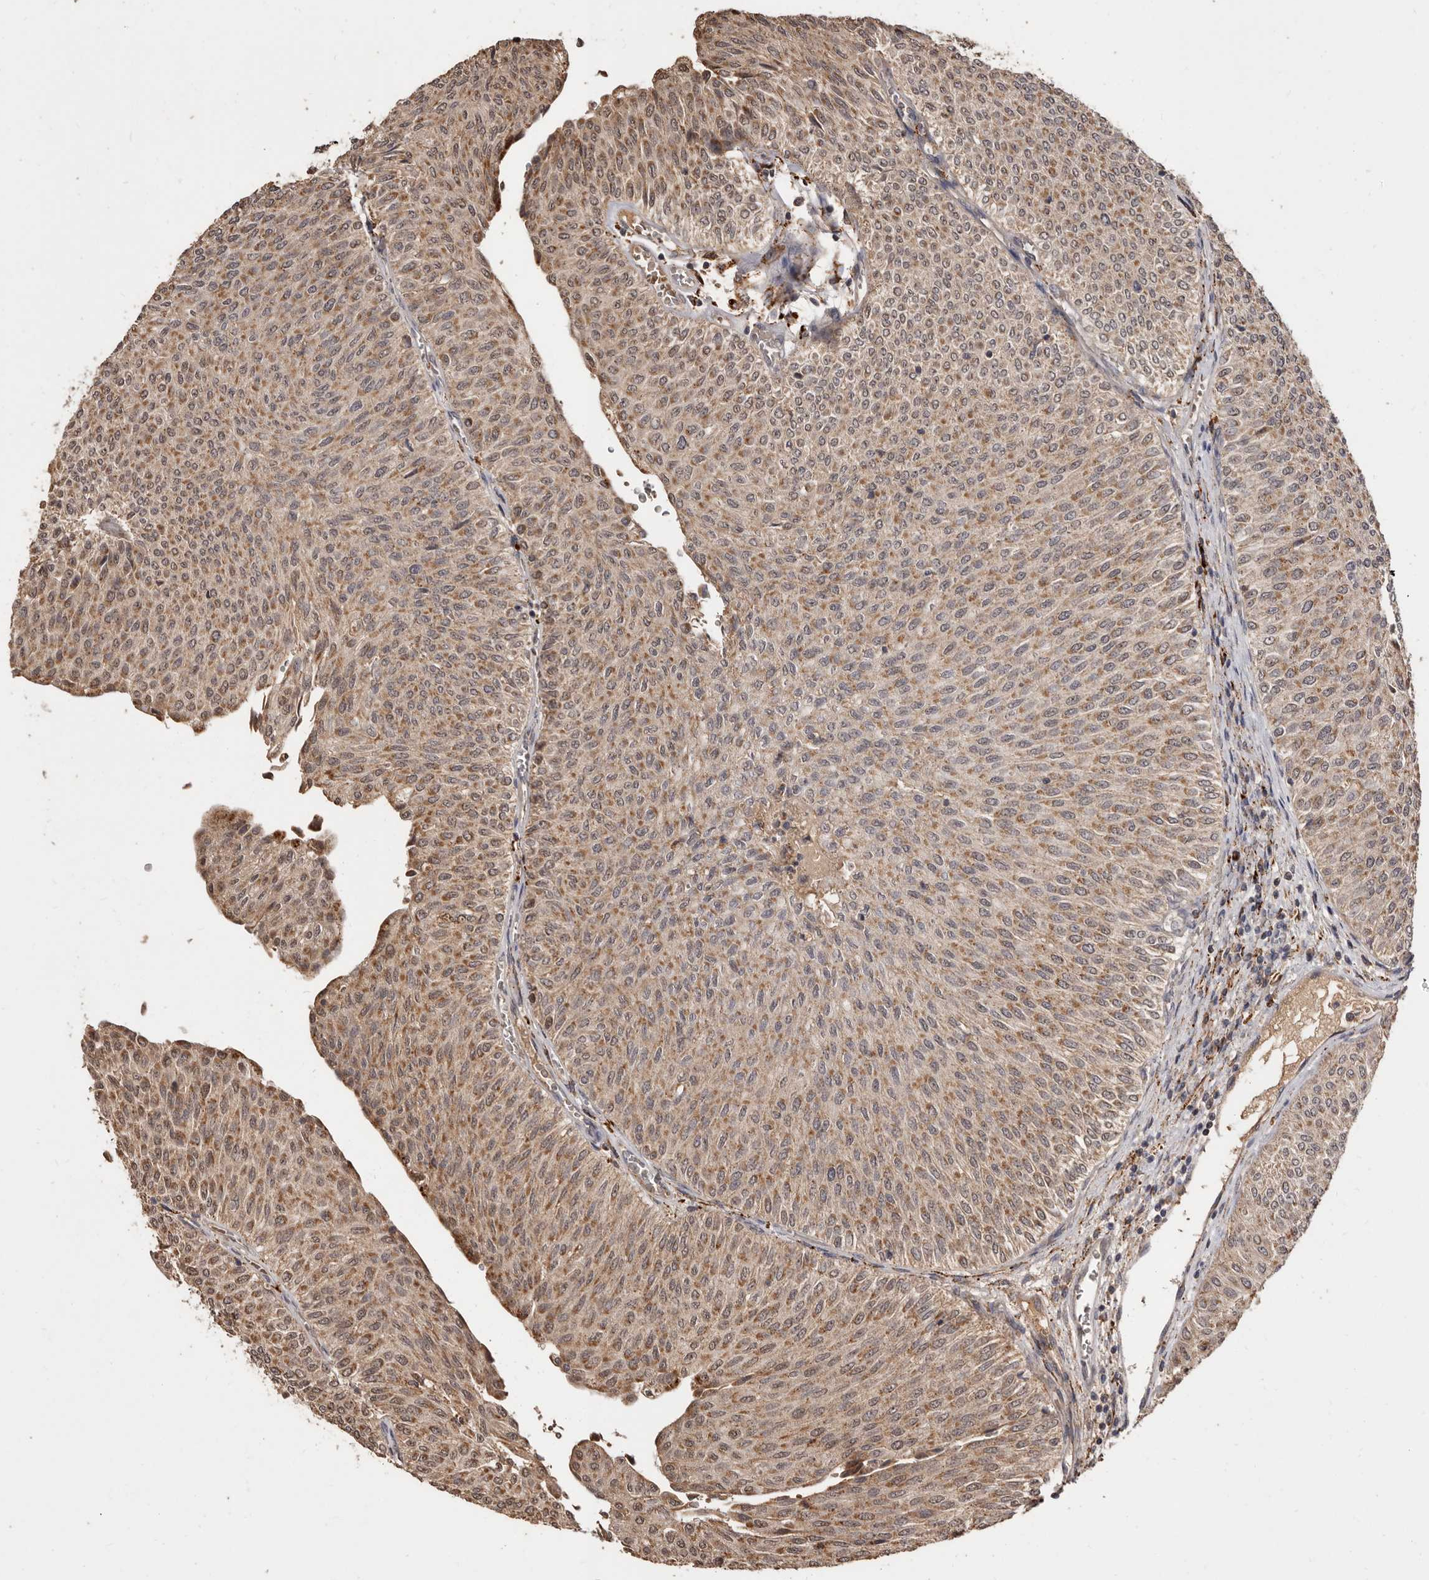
{"staining": {"intensity": "moderate", "quantity": ">75%", "location": "cytoplasmic/membranous"}, "tissue": "urothelial cancer", "cell_type": "Tumor cells", "image_type": "cancer", "snomed": [{"axis": "morphology", "description": "Urothelial carcinoma, Low grade"}, {"axis": "topography", "description": "Urinary bladder"}], "caption": "Protein expression analysis of human urothelial carcinoma (low-grade) reveals moderate cytoplasmic/membranous positivity in approximately >75% of tumor cells.", "gene": "AKAP7", "patient": {"sex": "male", "age": 78}}